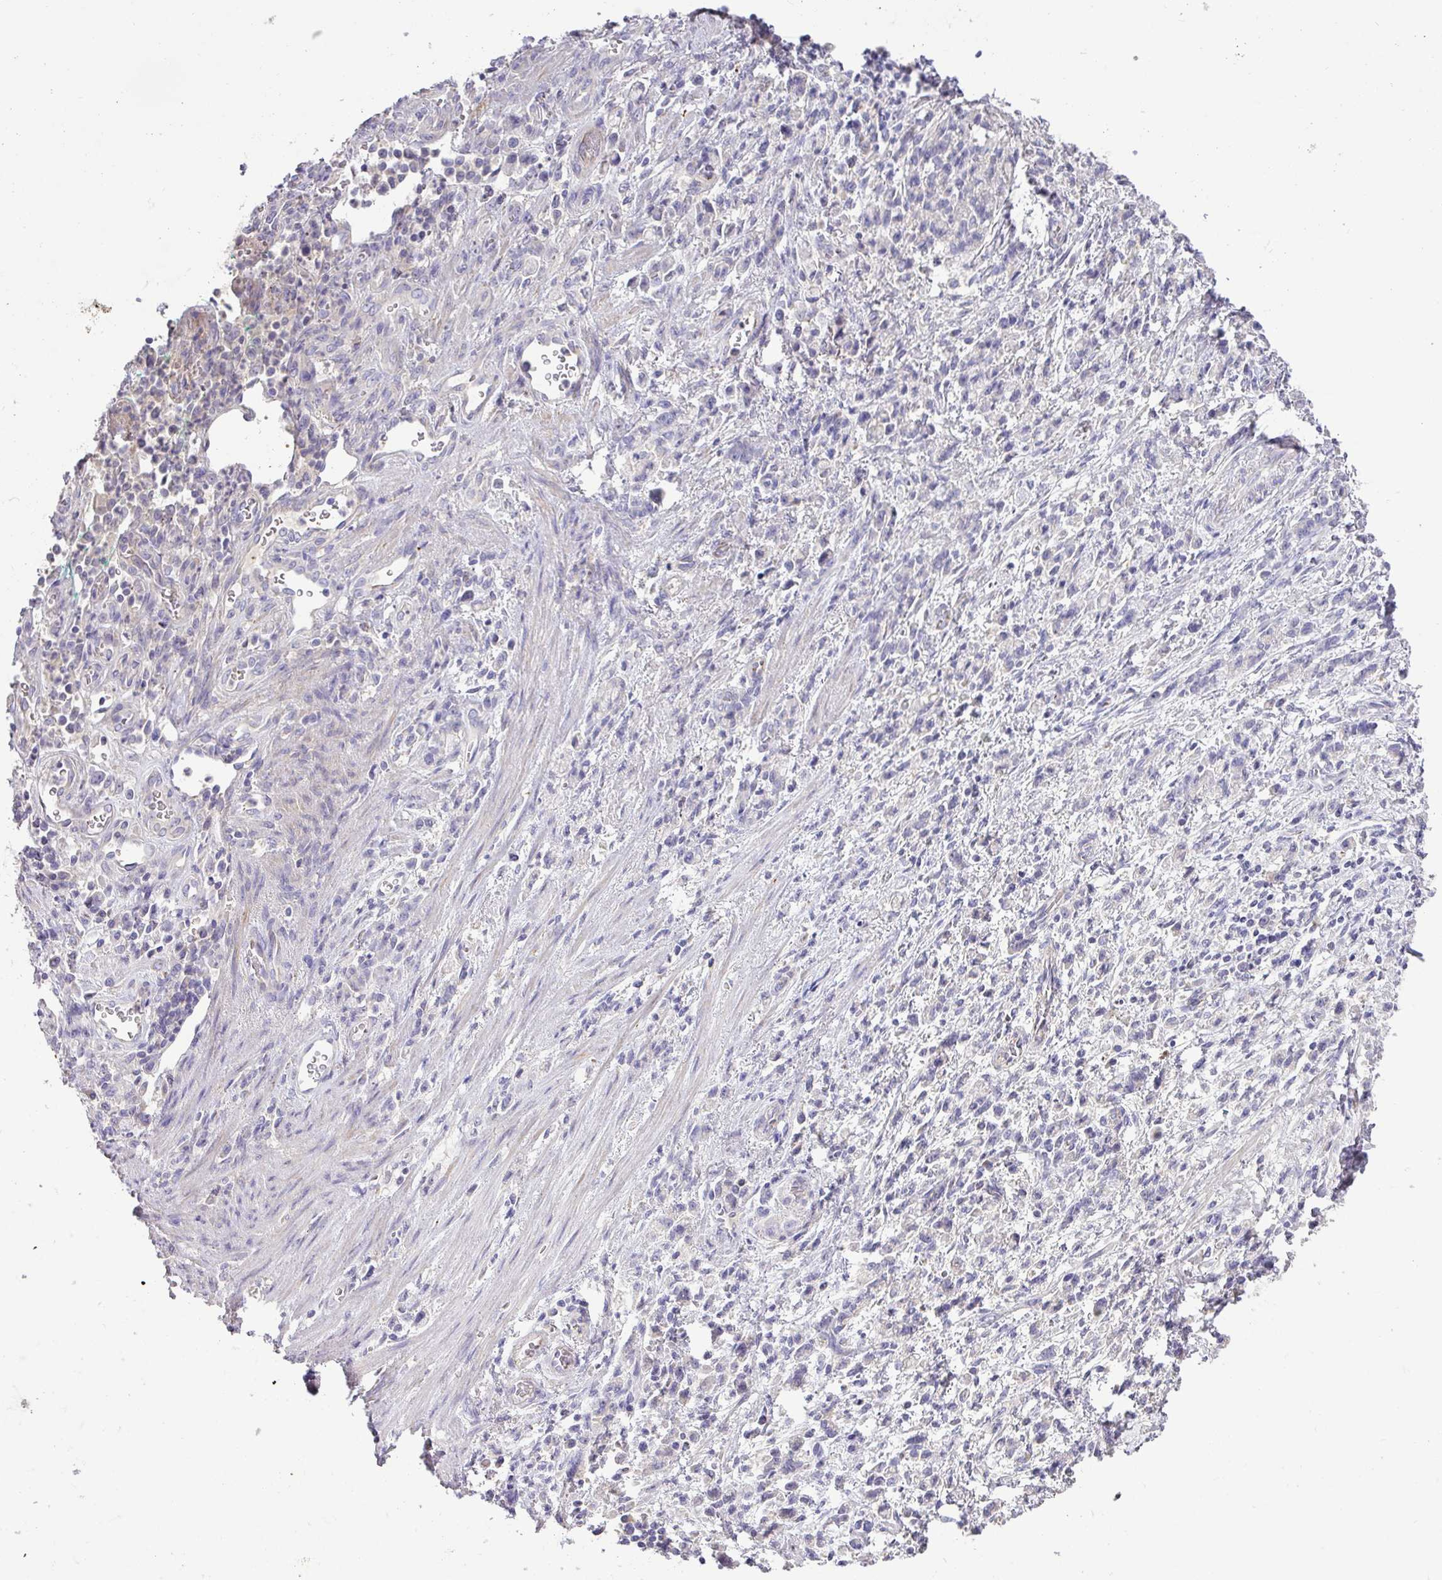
{"staining": {"intensity": "negative", "quantity": "none", "location": "none"}, "tissue": "stomach cancer", "cell_type": "Tumor cells", "image_type": "cancer", "snomed": [{"axis": "morphology", "description": "Adenocarcinoma, NOS"}, {"axis": "topography", "description": "Stomach"}], "caption": "The image displays no significant expression in tumor cells of adenocarcinoma (stomach).", "gene": "HOXC13", "patient": {"sex": "male", "age": 77}}